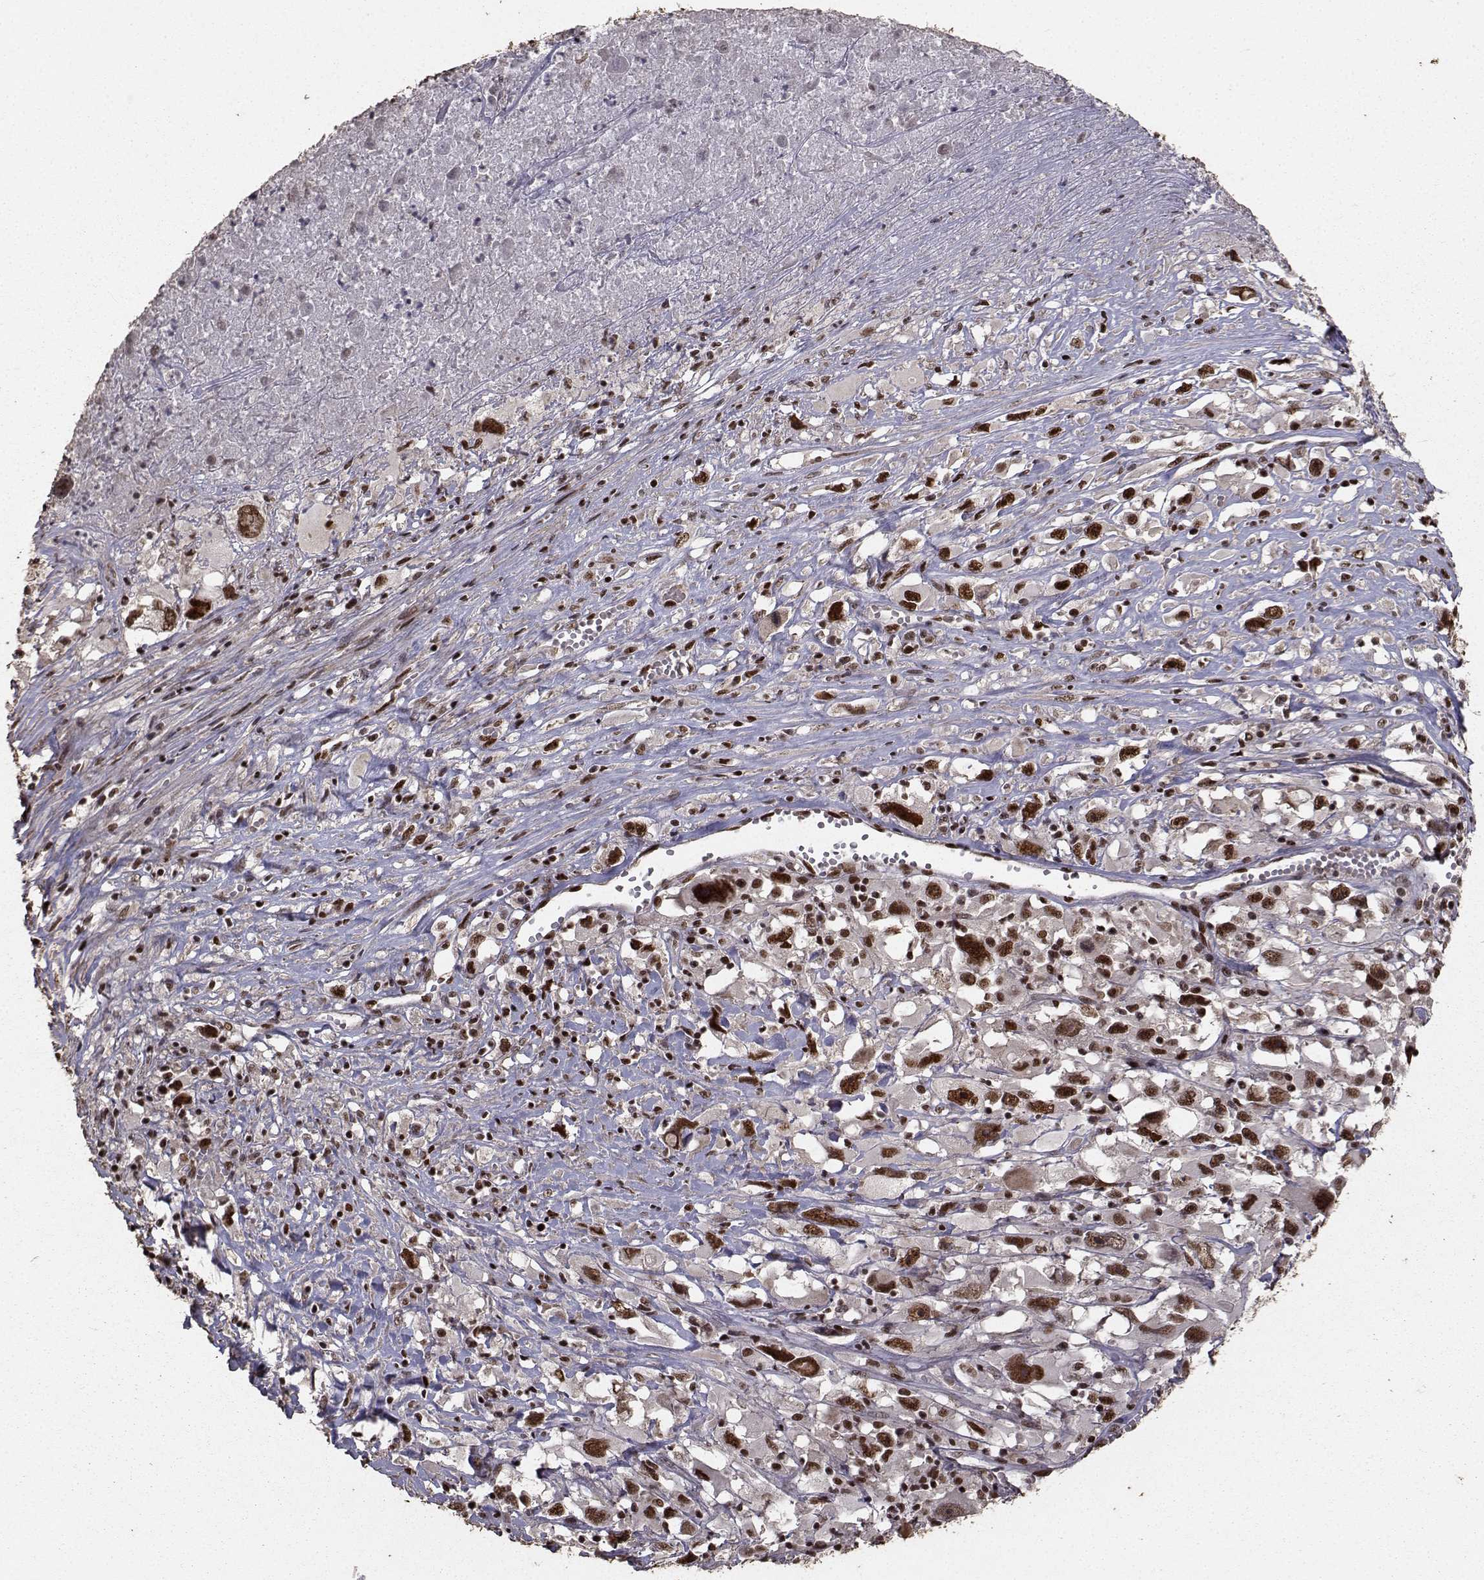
{"staining": {"intensity": "strong", "quantity": ">75%", "location": "nuclear"}, "tissue": "melanoma", "cell_type": "Tumor cells", "image_type": "cancer", "snomed": [{"axis": "morphology", "description": "Malignant melanoma, Metastatic site"}, {"axis": "topography", "description": "Soft tissue"}], "caption": "Tumor cells demonstrate strong nuclear staining in approximately >75% of cells in melanoma. Using DAB (3,3'-diaminobenzidine) (brown) and hematoxylin (blue) stains, captured at high magnification using brightfield microscopy.", "gene": "SF1", "patient": {"sex": "male", "age": 50}}